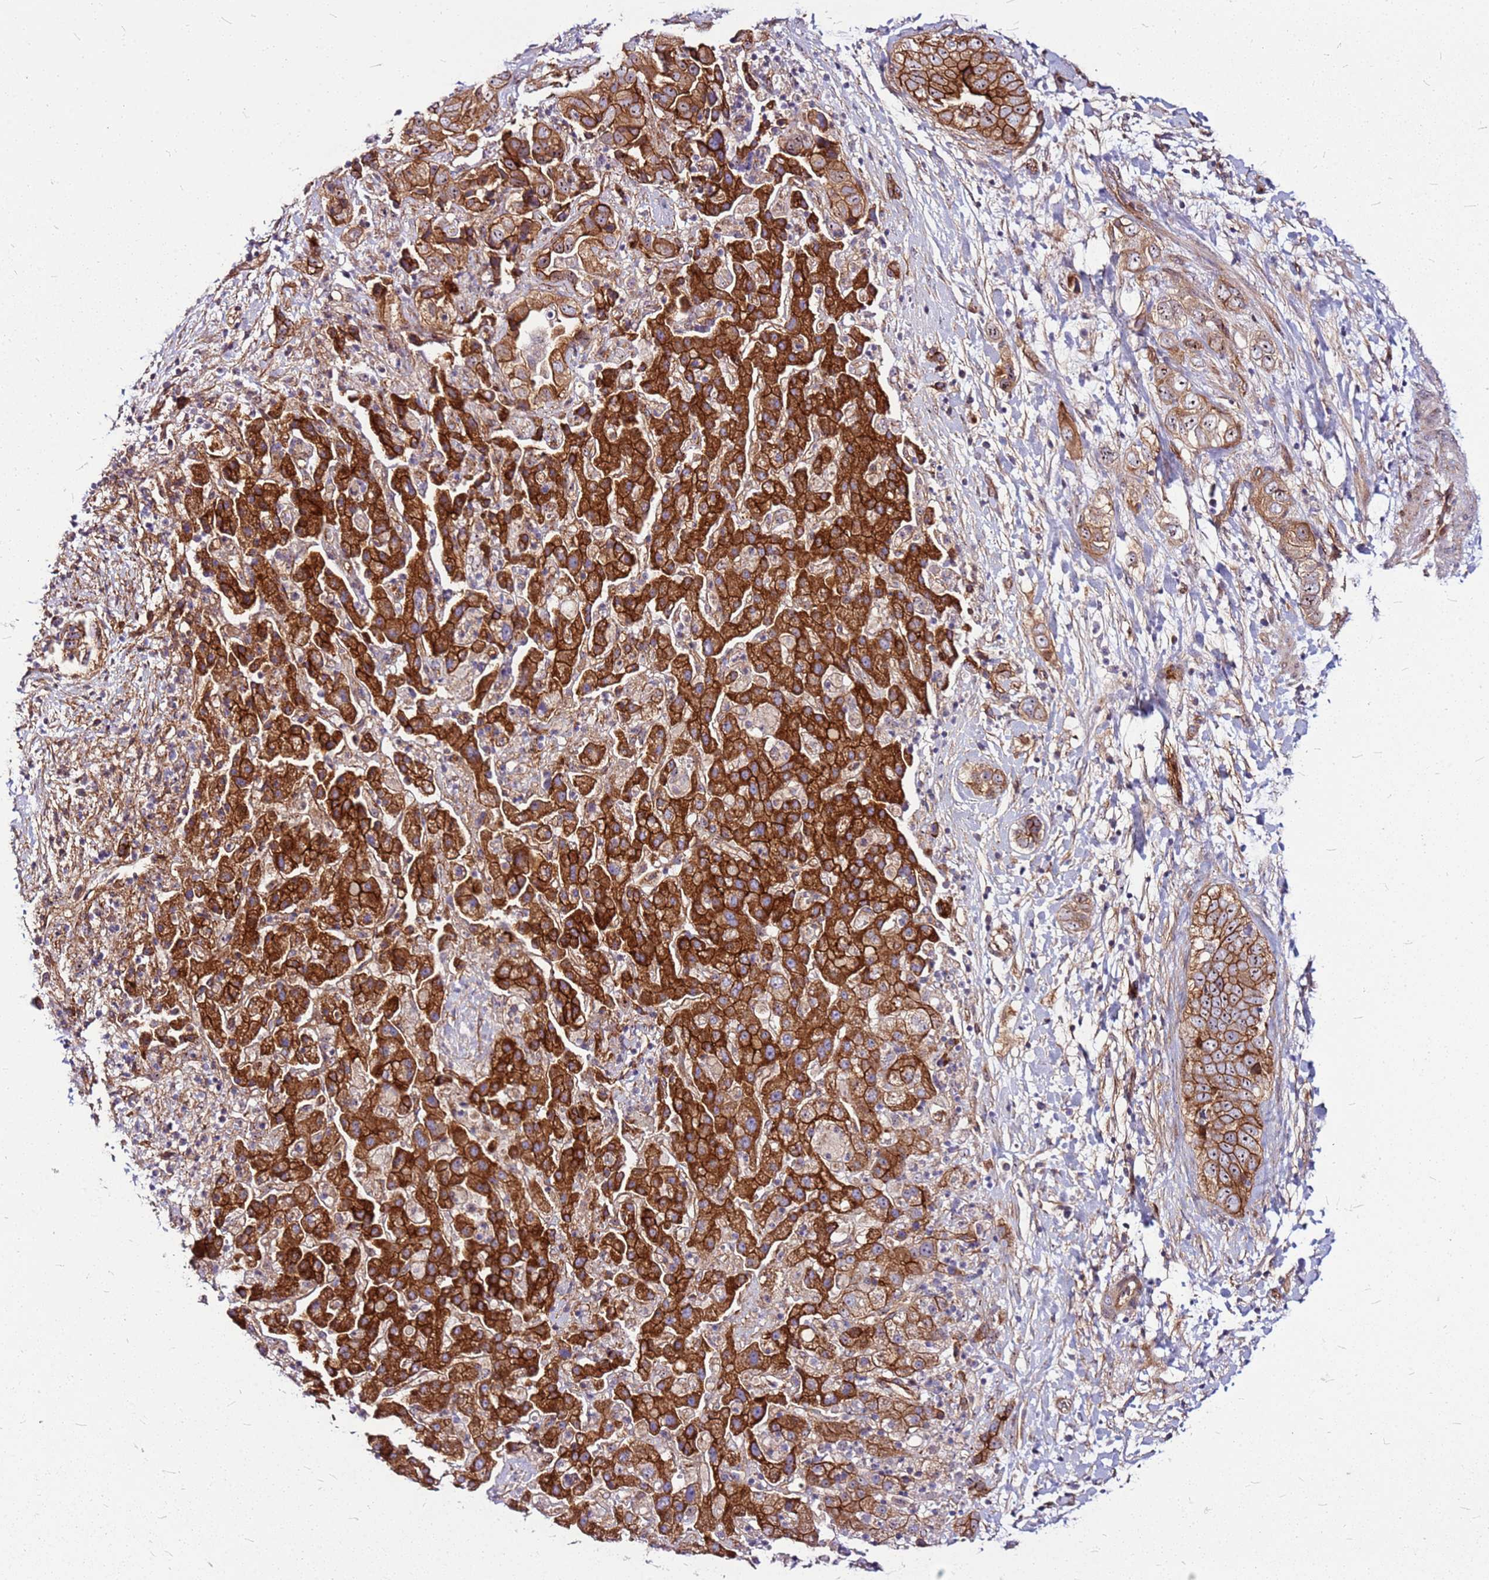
{"staining": {"intensity": "strong", "quantity": ">75%", "location": "cytoplasmic/membranous"}, "tissue": "liver cancer", "cell_type": "Tumor cells", "image_type": "cancer", "snomed": [{"axis": "morphology", "description": "Cholangiocarcinoma"}, {"axis": "topography", "description": "Liver"}], "caption": "There is high levels of strong cytoplasmic/membranous staining in tumor cells of liver cholangiocarcinoma, as demonstrated by immunohistochemical staining (brown color).", "gene": "TOPAZ1", "patient": {"sex": "female", "age": 52}}